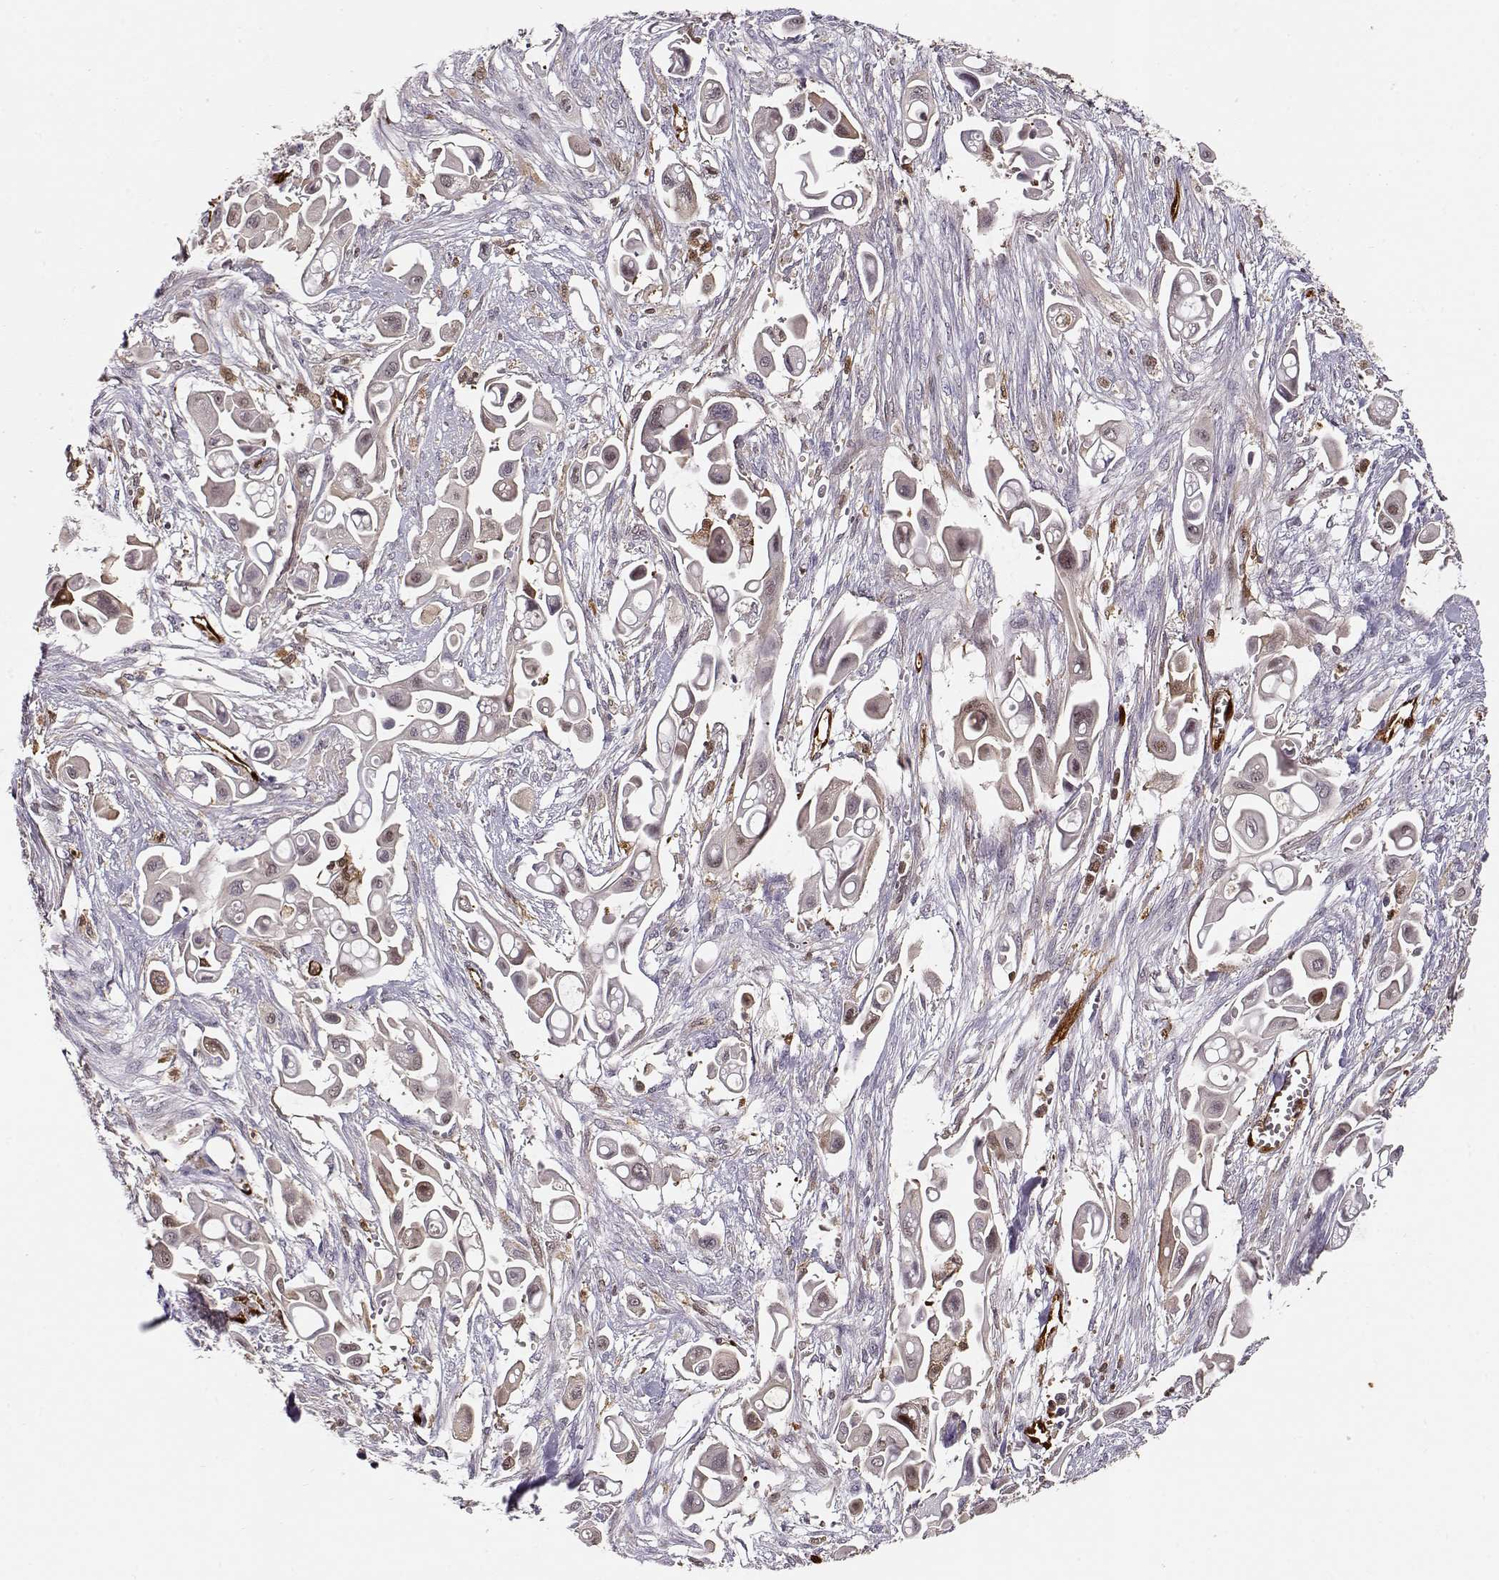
{"staining": {"intensity": "negative", "quantity": "none", "location": "none"}, "tissue": "pancreatic cancer", "cell_type": "Tumor cells", "image_type": "cancer", "snomed": [{"axis": "morphology", "description": "Adenocarcinoma, NOS"}, {"axis": "topography", "description": "Pancreas"}], "caption": "High magnification brightfield microscopy of adenocarcinoma (pancreatic) stained with DAB (3,3'-diaminobenzidine) (brown) and counterstained with hematoxylin (blue): tumor cells show no significant positivity. (Immunohistochemistry (ihc), brightfield microscopy, high magnification).", "gene": "PNP", "patient": {"sex": "male", "age": 50}}